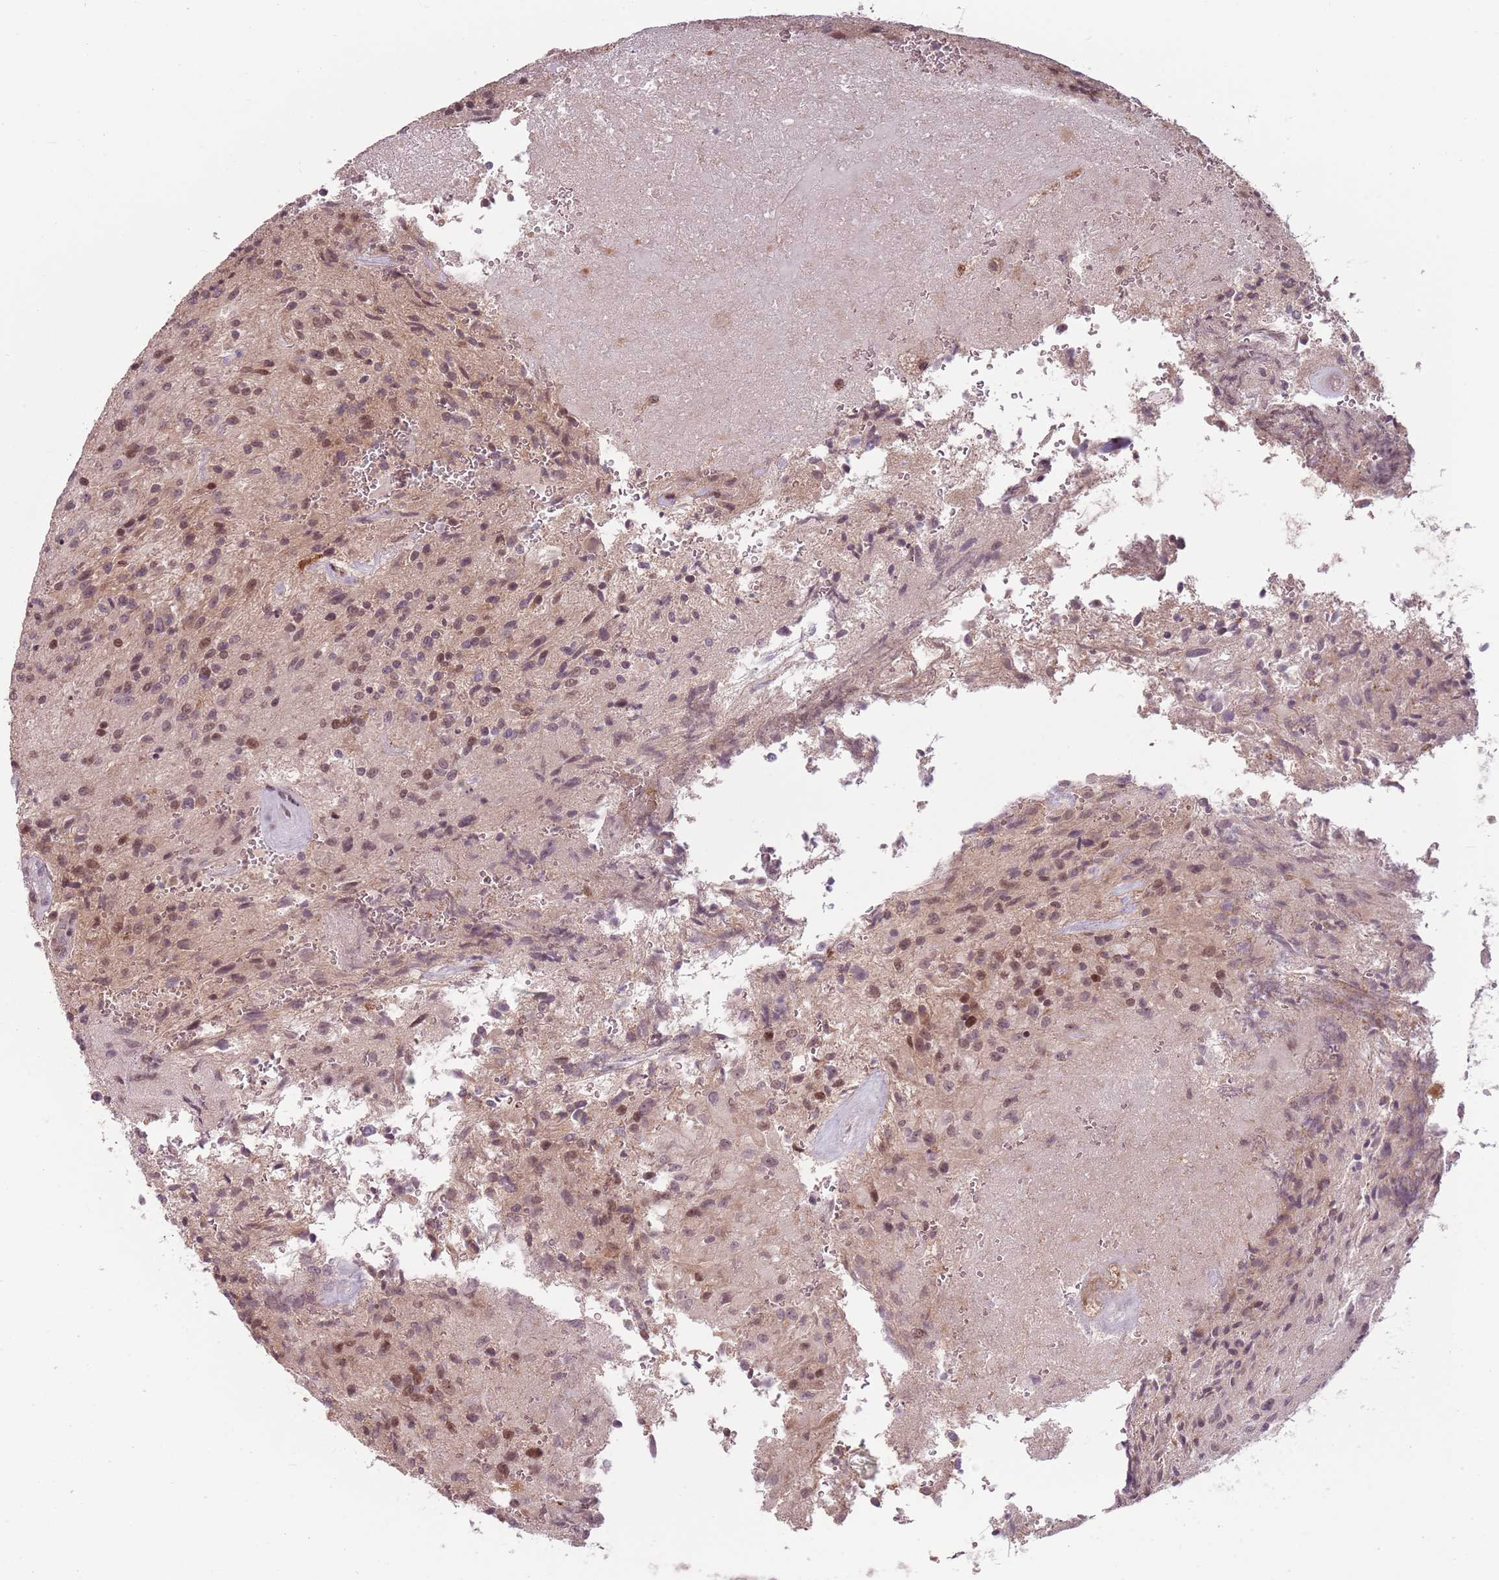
{"staining": {"intensity": "weak", "quantity": ">75%", "location": "cytoplasmic/membranous,nuclear"}, "tissue": "glioma", "cell_type": "Tumor cells", "image_type": "cancer", "snomed": [{"axis": "morphology", "description": "Normal tissue, NOS"}, {"axis": "morphology", "description": "Glioma, malignant, High grade"}, {"axis": "topography", "description": "Cerebral cortex"}], "caption": "This histopathology image reveals IHC staining of human high-grade glioma (malignant), with low weak cytoplasmic/membranous and nuclear expression in about >75% of tumor cells.", "gene": "ADGRG1", "patient": {"sex": "male", "age": 56}}